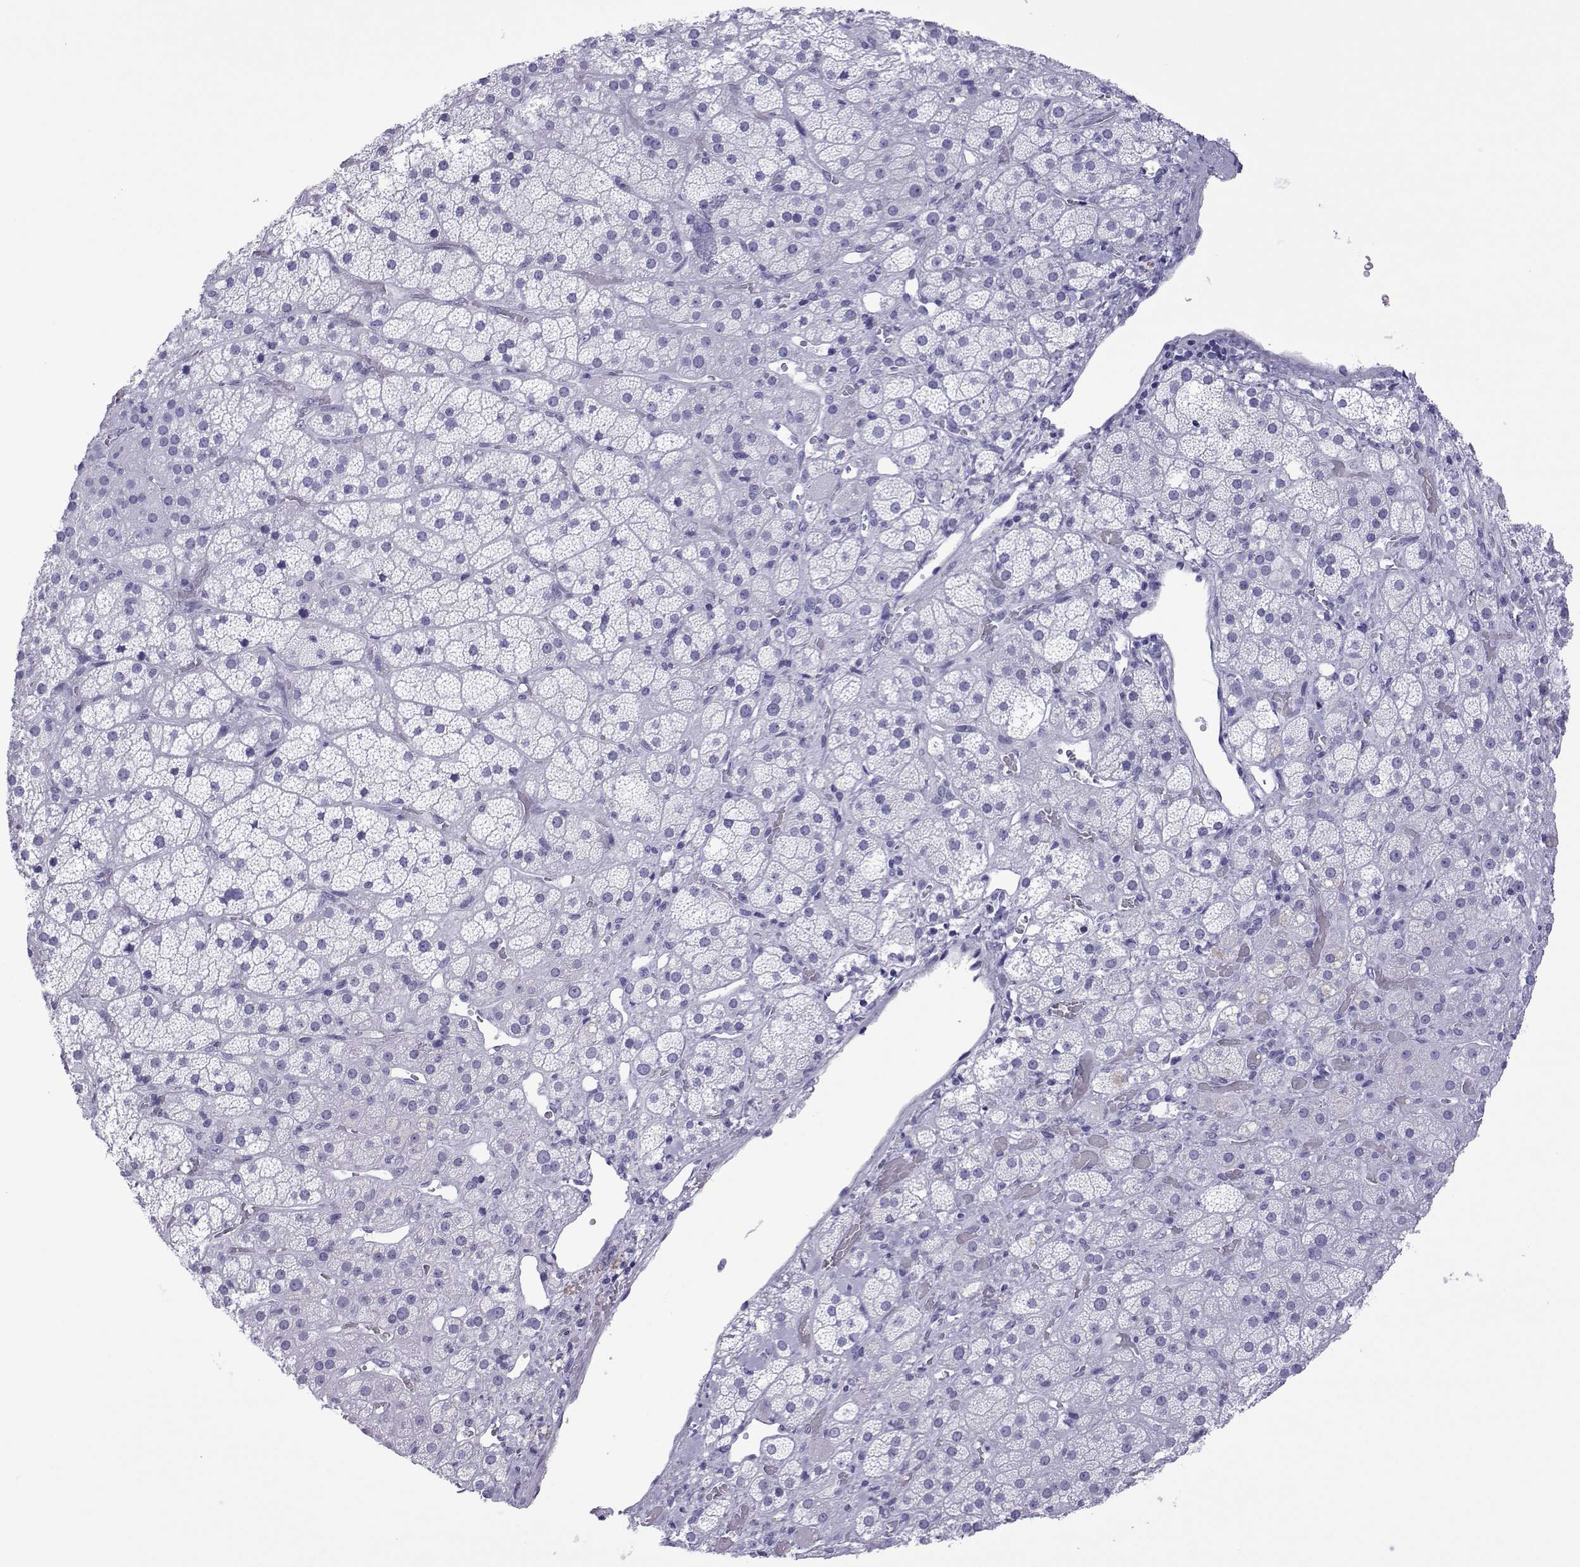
{"staining": {"intensity": "negative", "quantity": "none", "location": "none"}, "tissue": "adrenal gland", "cell_type": "Glandular cells", "image_type": "normal", "snomed": [{"axis": "morphology", "description": "Normal tissue, NOS"}, {"axis": "topography", "description": "Adrenal gland"}], "caption": "DAB (3,3'-diaminobenzidine) immunohistochemical staining of unremarkable adrenal gland displays no significant positivity in glandular cells. (Immunohistochemistry, brightfield microscopy, high magnification).", "gene": "SPANXA1", "patient": {"sex": "male", "age": 57}}